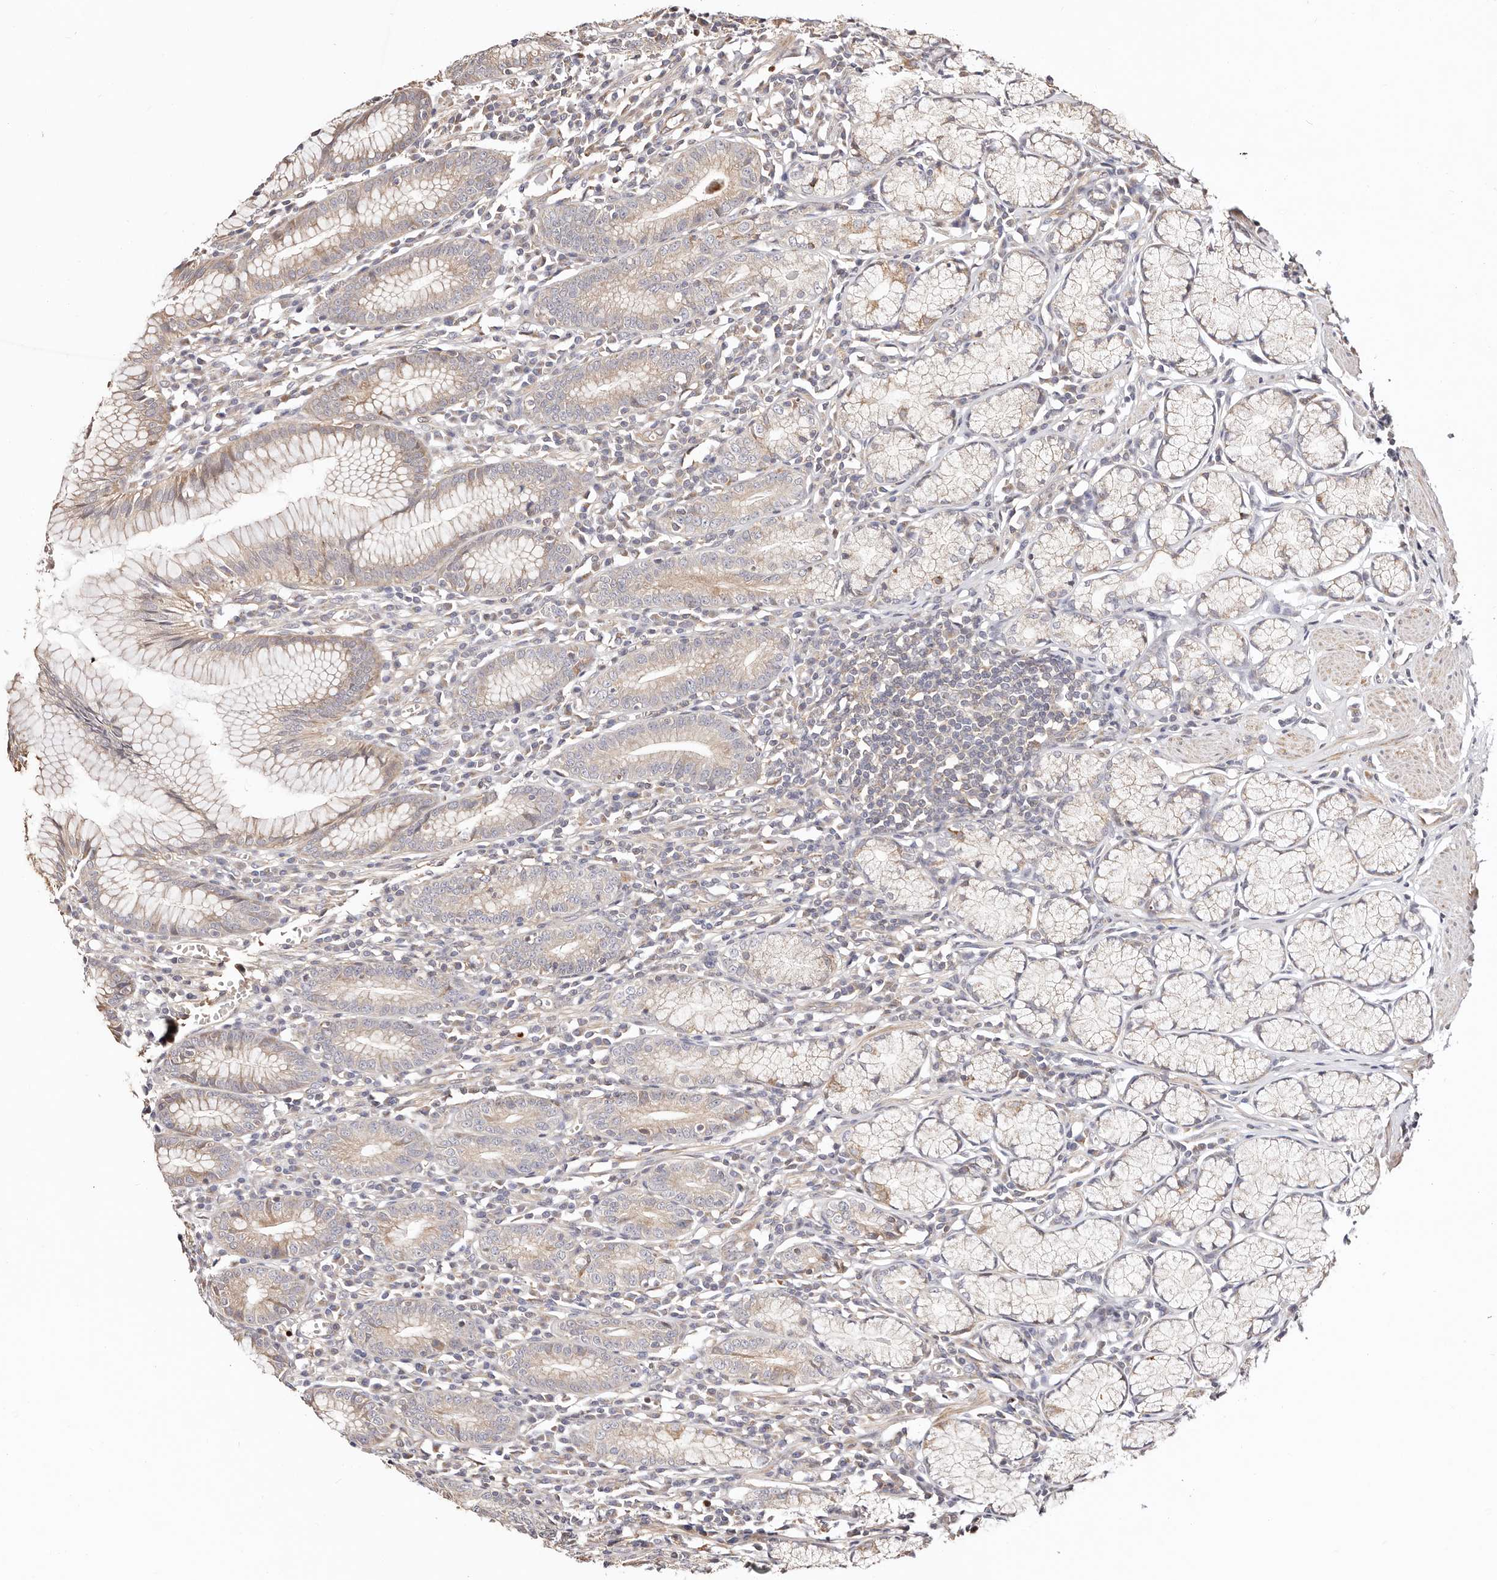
{"staining": {"intensity": "weak", "quantity": ">75%", "location": "cytoplasmic/membranous"}, "tissue": "stomach", "cell_type": "Glandular cells", "image_type": "normal", "snomed": [{"axis": "morphology", "description": "Normal tissue, NOS"}, {"axis": "topography", "description": "Stomach"}], "caption": "Glandular cells demonstrate low levels of weak cytoplasmic/membranous expression in about >75% of cells in benign stomach.", "gene": "MAPK1", "patient": {"sex": "male", "age": 55}}